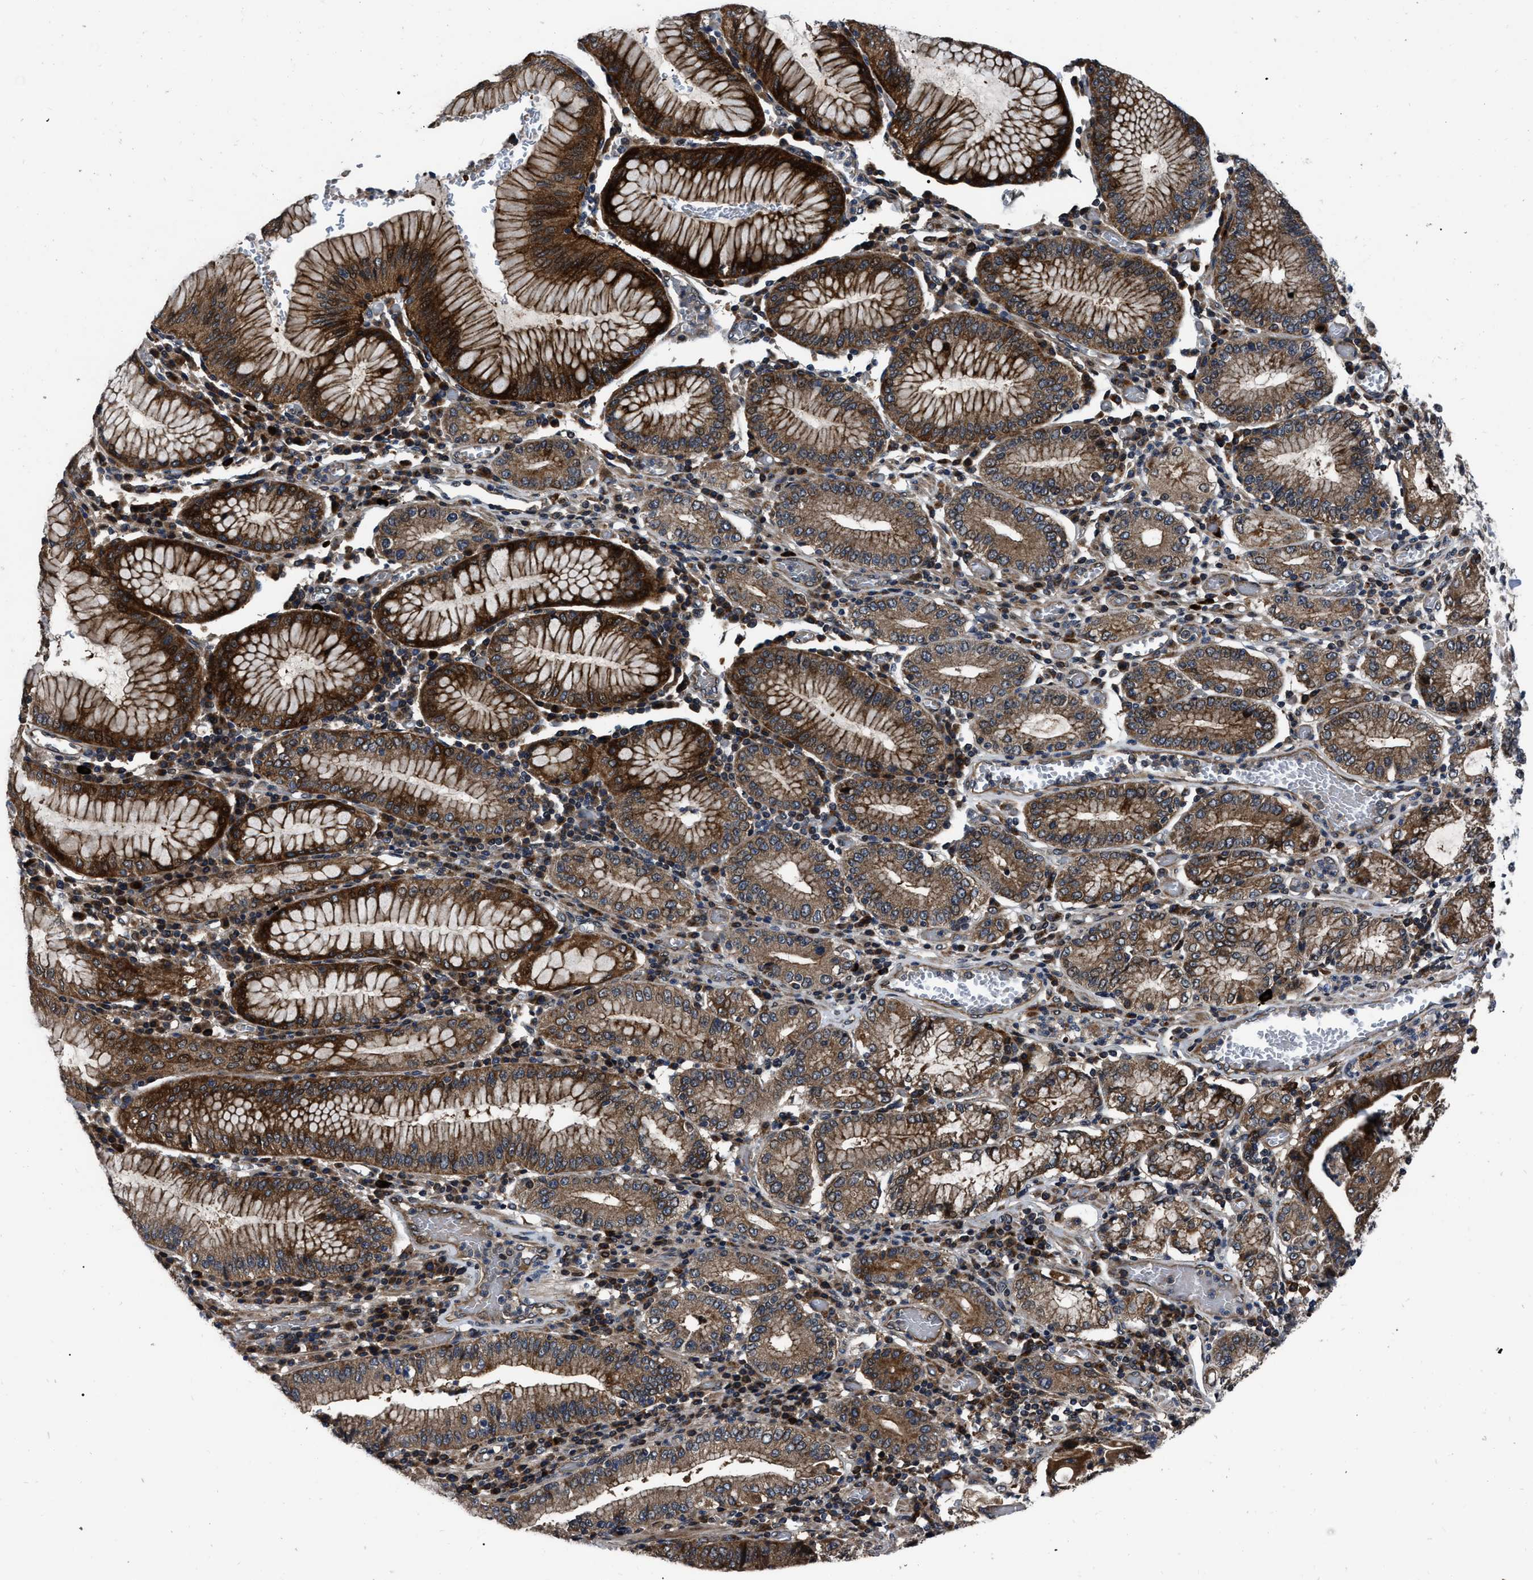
{"staining": {"intensity": "strong", "quantity": ">75%", "location": "cytoplasmic/membranous"}, "tissue": "stomach cancer", "cell_type": "Tumor cells", "image_type": "cancer", "snomed": [{"axis": "morphology", "description": "Adenocarcinoma, NOS"}, {"axis": "topography", "description": "Stomach"}], "caption": "Approximately >75% of tumor cells in human stomach adenocarcinoma demonstrate strong cytoplasmic/membranous protein staining as visualized by brown immunohistochemical staining.", "gene": "PPWD1", "patient": {"sex": "female", "age": 73}}